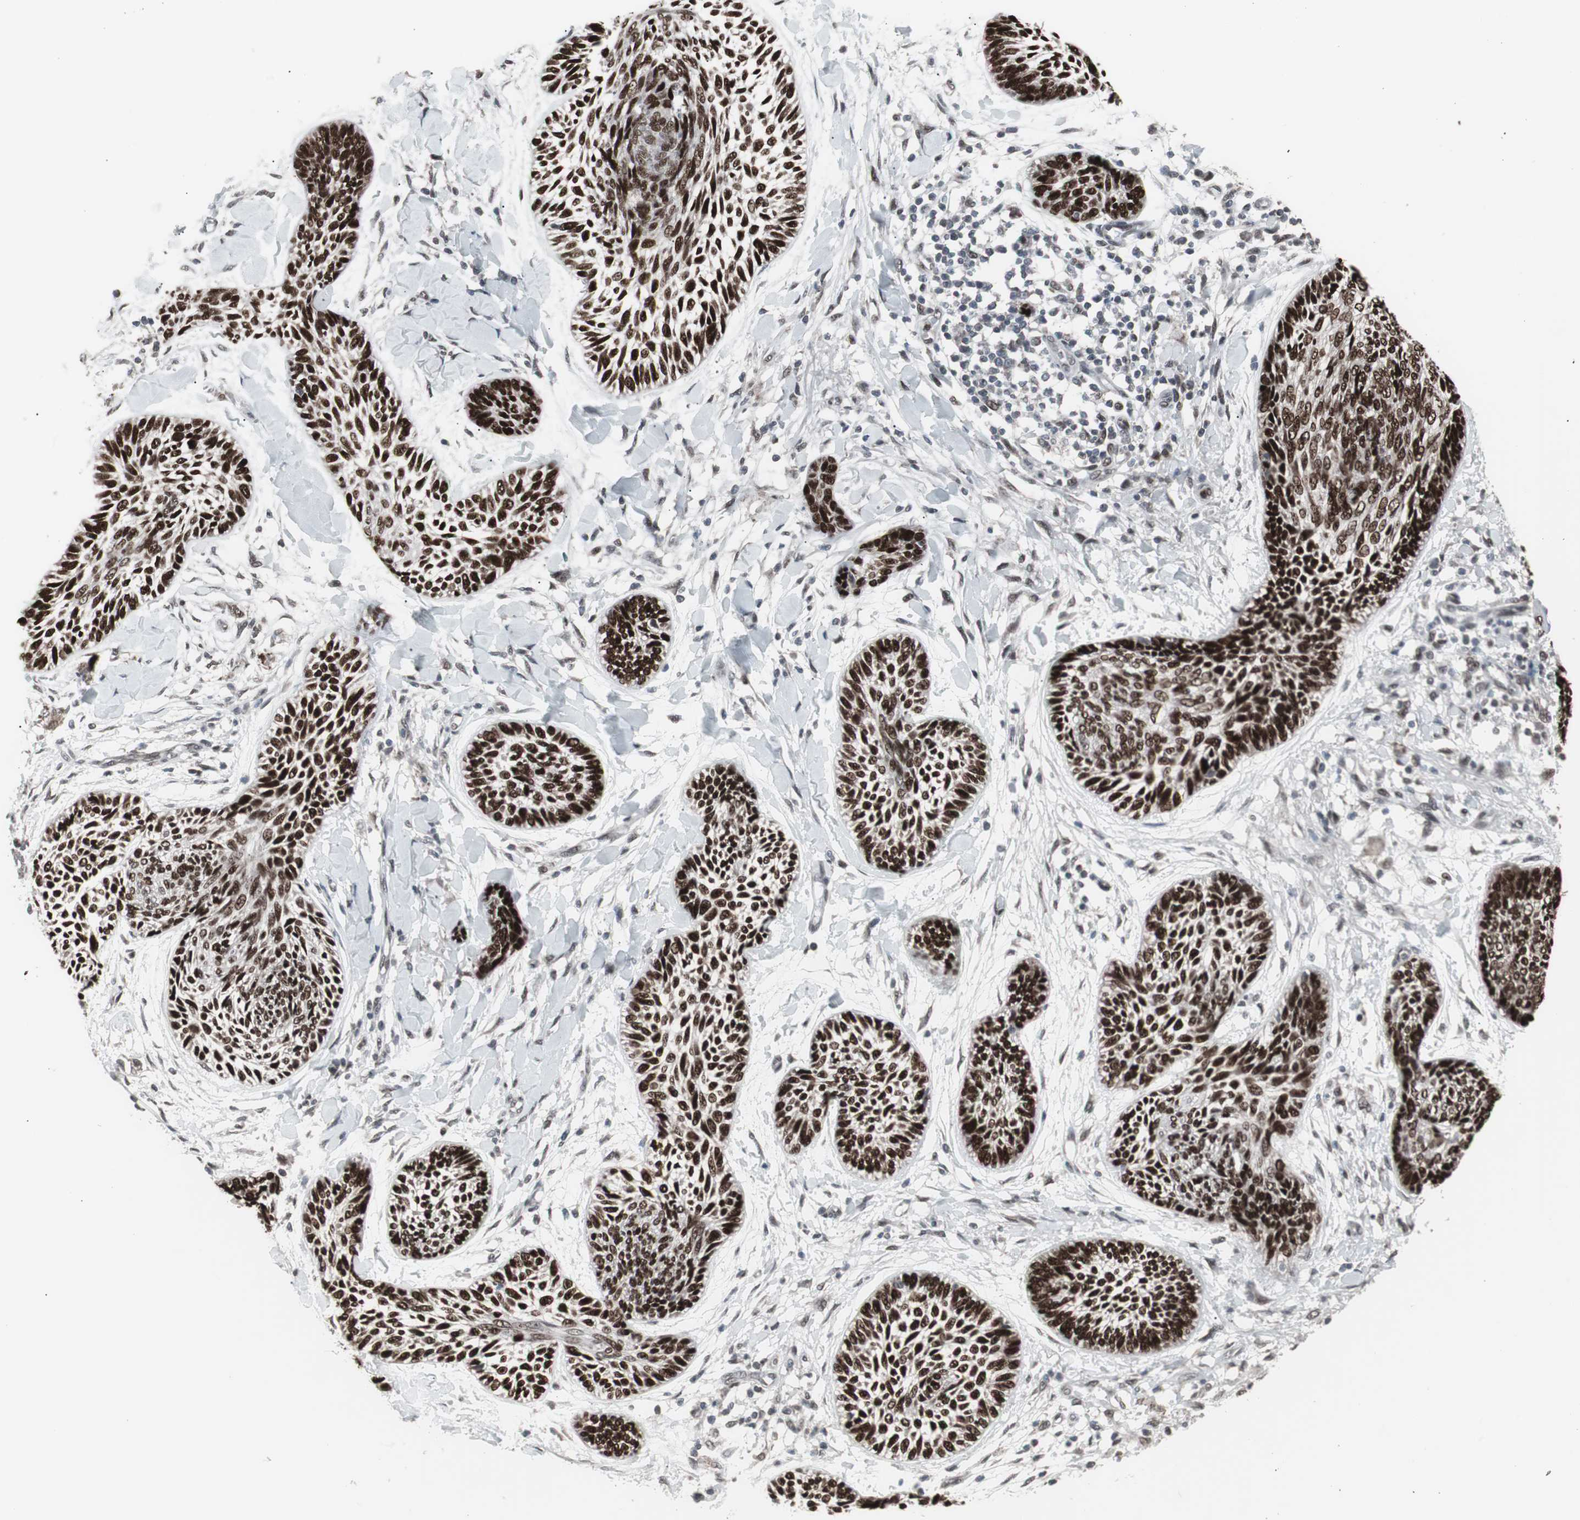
{"staining": {"intensity": "strong", "quantity": ">75%", "location": "nuclear"}, "tissue": "skin cancer", "cell_type": "Tumor cells", "image_type": "cancer", "snomed": [{"axis": "morphology", "description": "Papilloma, NOS"}, {"axis": "morphology", "description": "Basal cell carcinoma"}, {"axis": "topography", "description": "Skin"}], "caption": "IHC histopathology image of skin papilloma stained for a protein (brown), which displays high levels of strong nuclear staining in about >75% of tumor cells.", "gene": "RXRA", "patient": {"sex": "male", "age": 87}}